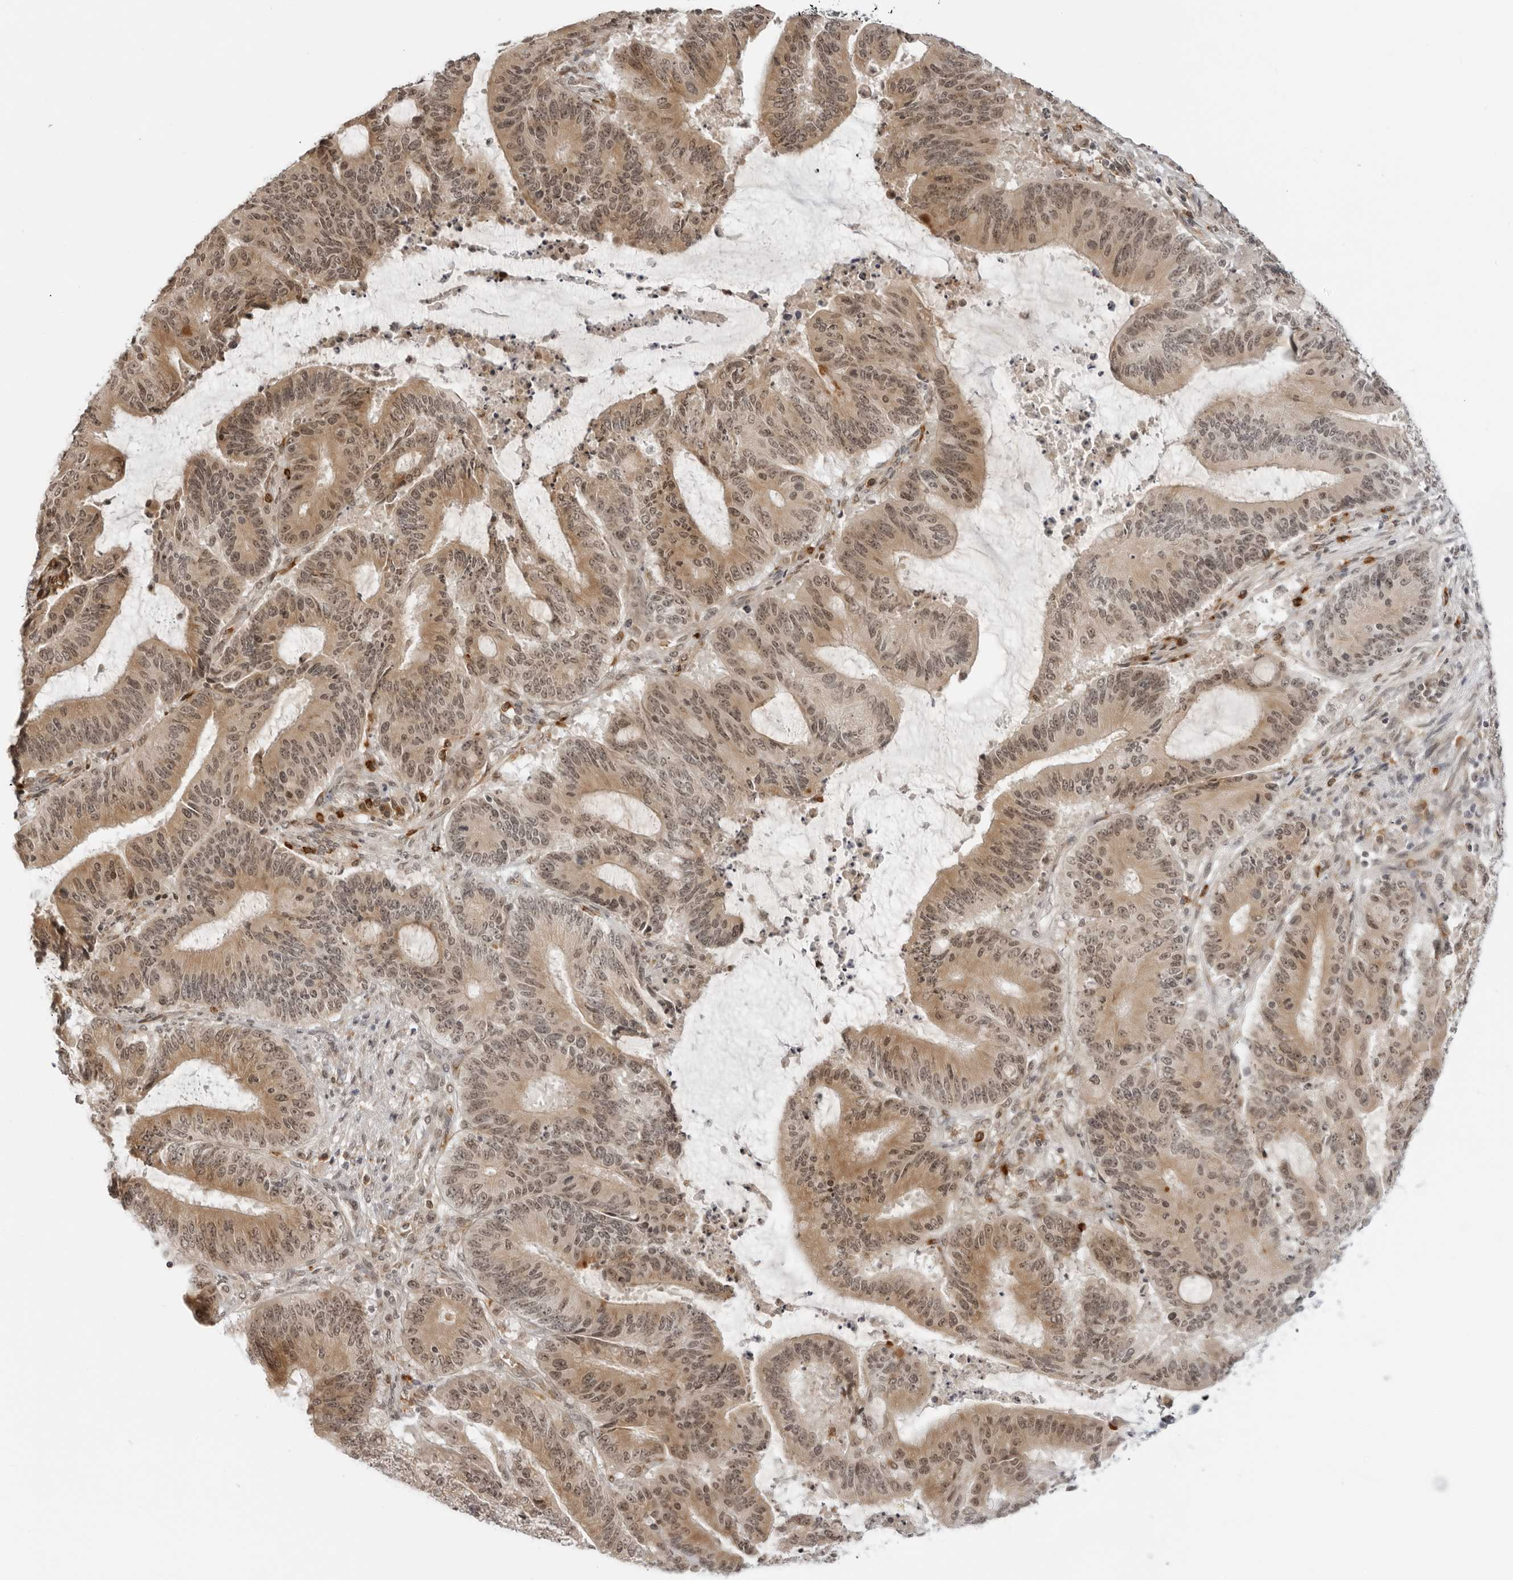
{"staining": {"intensity": "moderate", "quantity": ">75%", "location": "cytoplasmic/membranous,nuclear"}, "tissue": "liver cancer", "cell_type": "Tumor cells", "image_type": "cancer", "snomed": [{"axis": "morphology", "description": "Normal tissue, NOS"}, {"axis": "morphology", "description": "Cholangiocarcinoma"}, {"axis": "topography", "description": "Liver"}, {"axis": "topography", "description": "Peripheral nerve tissue"}], "caption": "Protein expression analysis of liver cholangiocarcinoma shows moderate cytoplasmic/membranous and nuclear positivity in about >75% of tumor cells.", "gene": "SUGCT", "patient": {"sex": "female", "age": 73}}